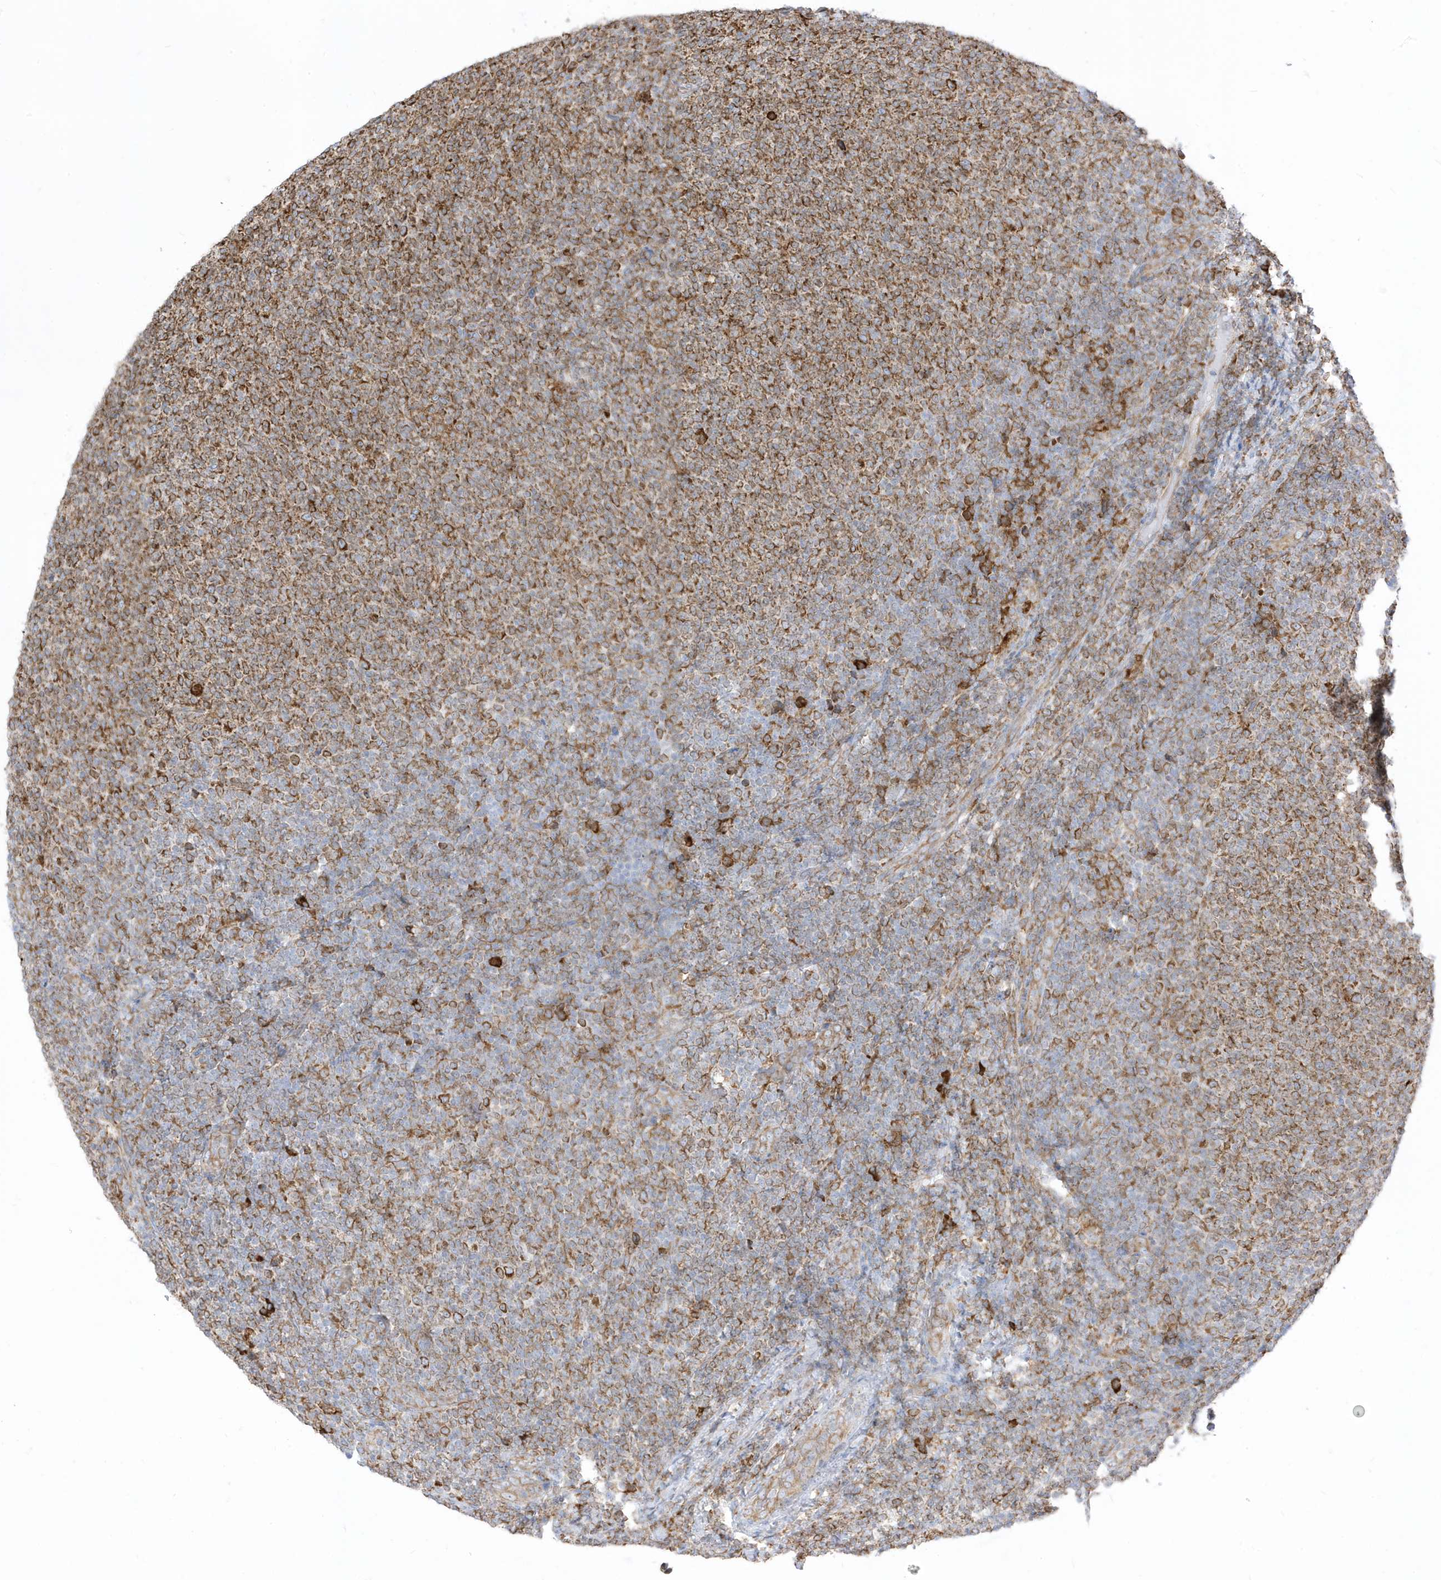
{"staining": {"intensity": "strong", "quantity": ">75%", "location": "cytoplasmic/membranous"}, "tissue": "lymphoma", "cell_type": "Tumor cells", "image_type": "cancer", "snomed": [{"axis": "morphology", "description": "Malignant lymphoma, non-Hodgkin's type, Low grade"}, {"axis": "topography", "description": "Lymph node"}], "caption": "IHC (DAB (3,3'-diaminobenzidine)) staining of human low-grade malignant lymphoma, non-Hodgkin's type exhibits strong cytoplasmic/membranous protein staining in about >75% of tumor cells. (DAB IHC with brightfield microscopy, high magnification).", "gene": "PDIA6", "patient": {"sex": "male", "age": 66}}